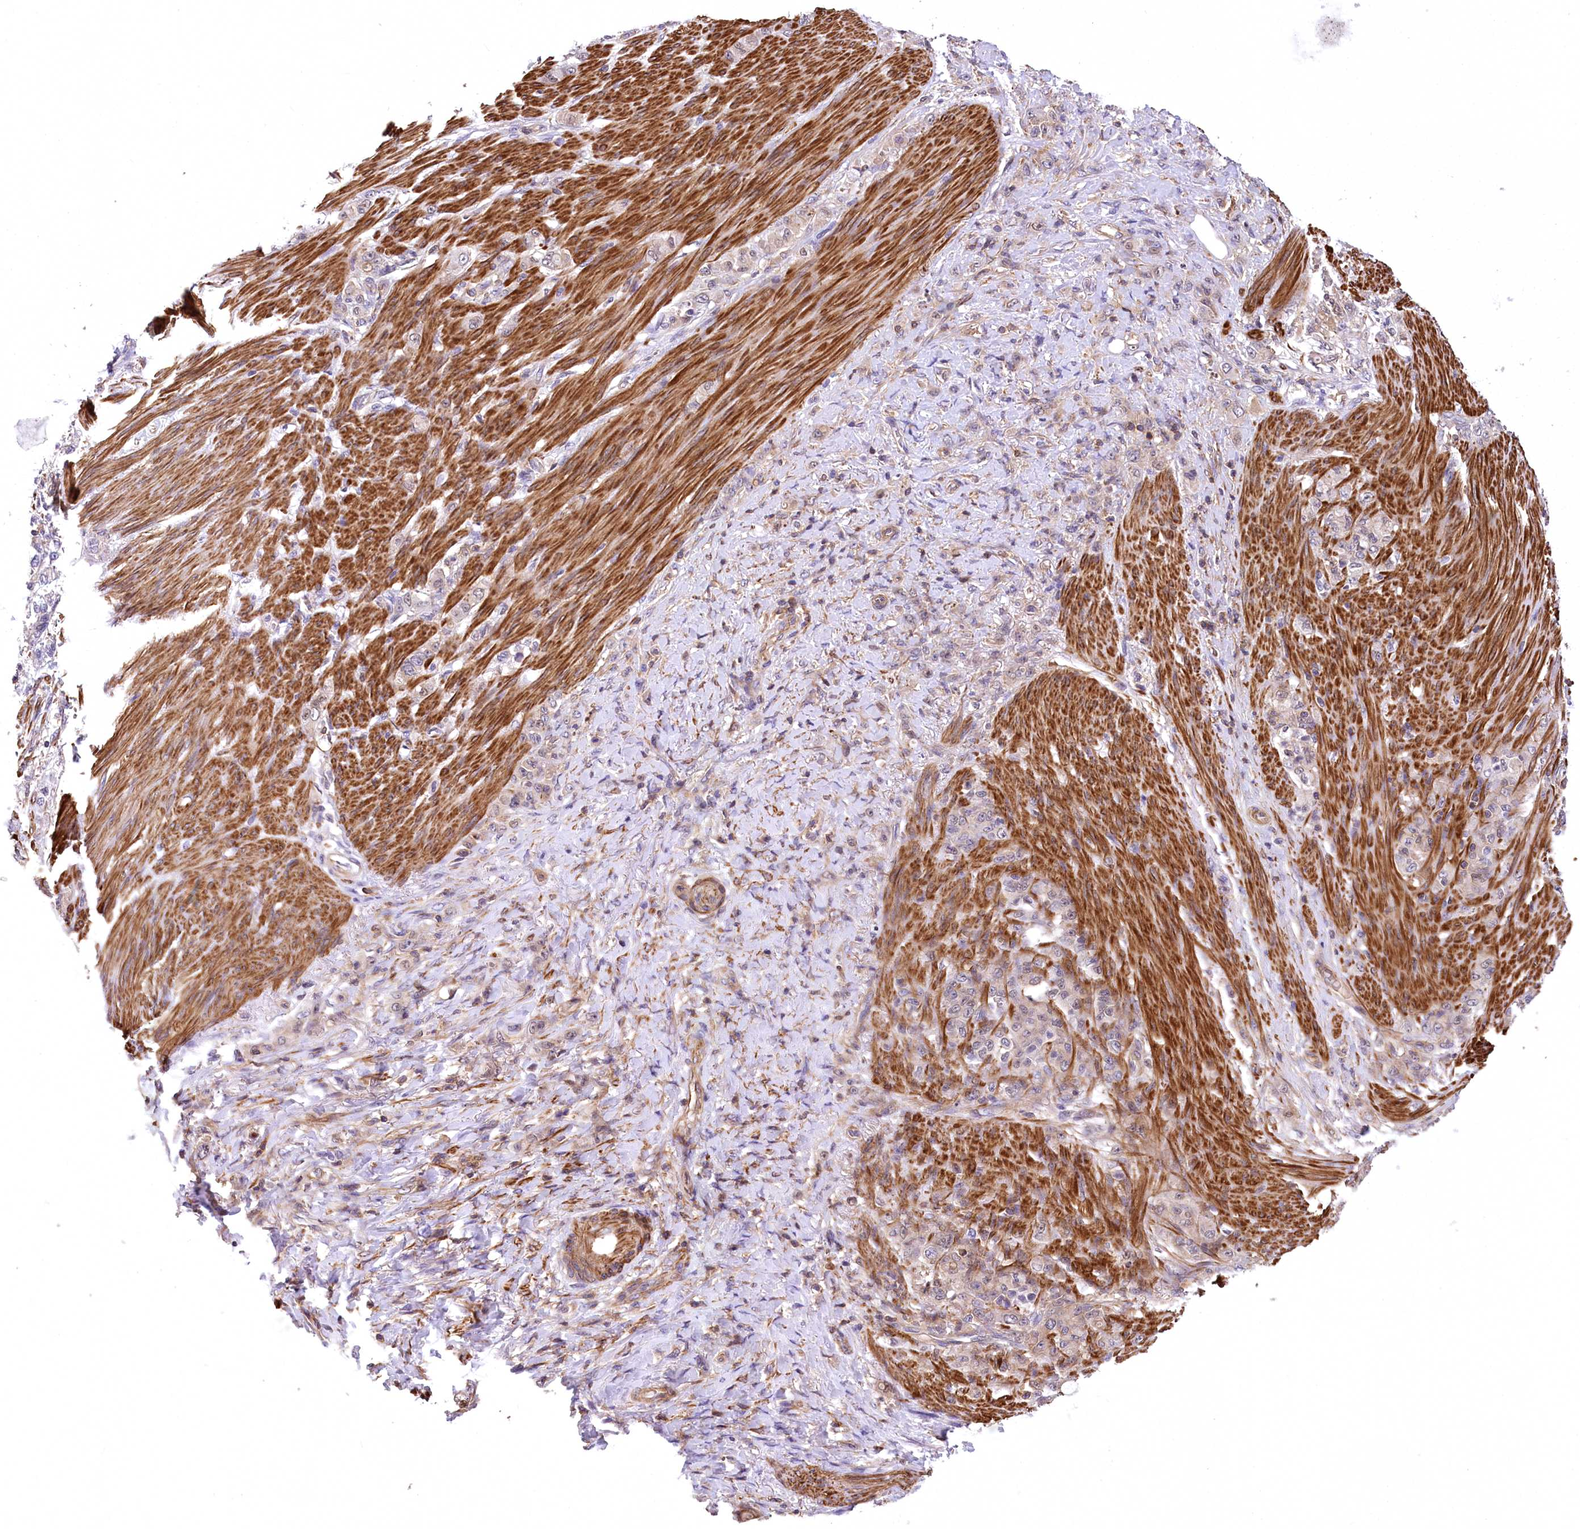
{"staining": {"intensity": "weak", "quantity": "25%-75%", "location": "cytoplasmic/membranous"}, "tissue": "stomach cancer", "cell_type": "Tumor cells", "image_type": "cancer", "snomed": [{"axis": "morphology", "description": "Adenocarcinoma, NOS"}, {"axis": "topography", "description": "Stomach"}], "caption": "Weak cytoplasmic/membranous expression for a protein is identified in approximately 25%-75% of tumor cells of stomach cancer using immunohistochemistry (IHC).", "gene": "DPP3", "patient": {"sex": "female", "age": 79}}